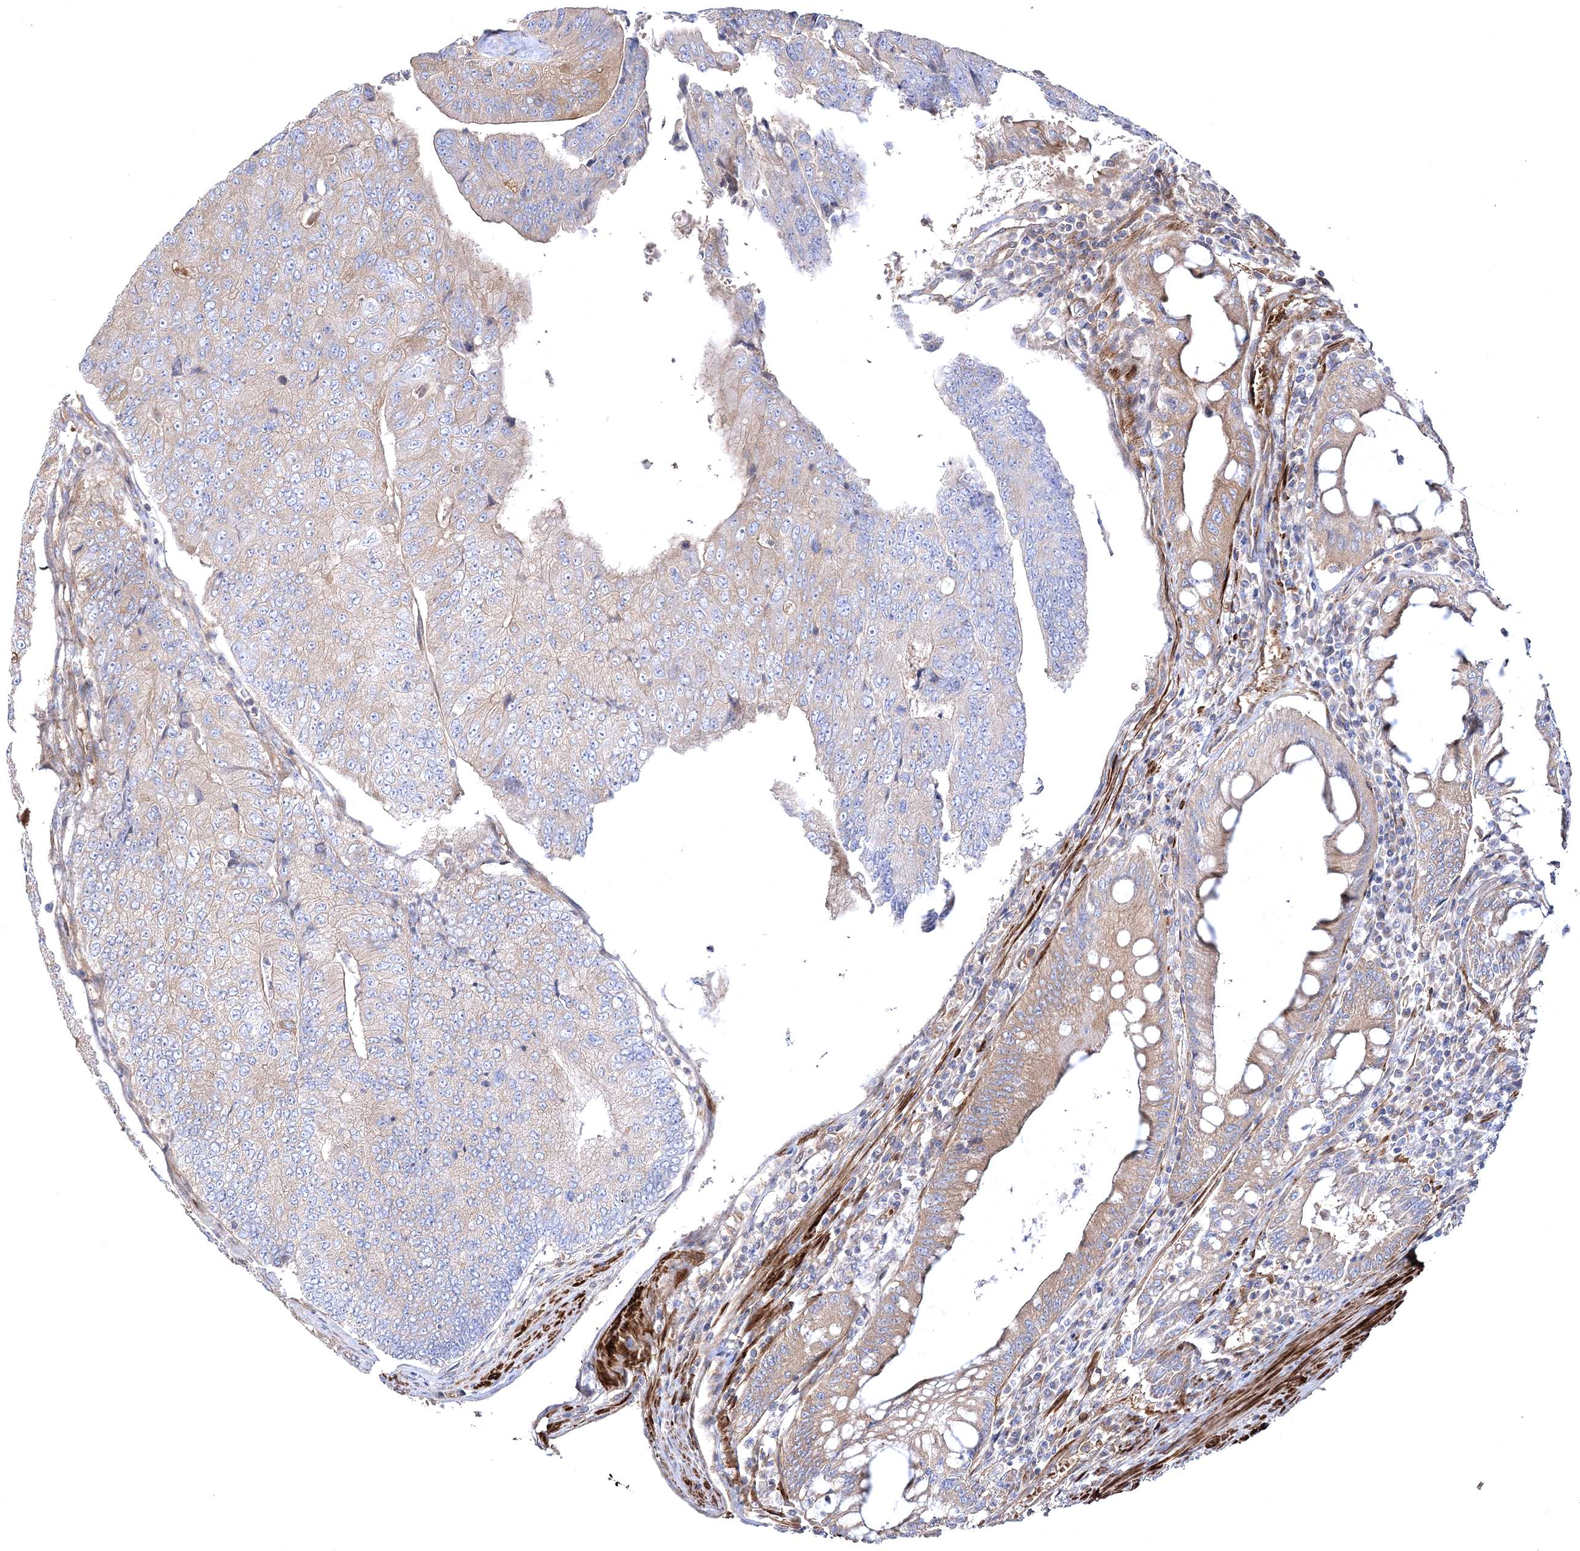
{"staining": {"intensity": "weak", "quantity": "<25%", "location": "cytoplasmic/membranous"}, "tissue": "colorectal cancer", "cell_type": "Tumor cells", "image_type": "cancer", "snomed": [{"axis": "morphology", "description": "Adenocarcinoma, NOS"}, {"axis": "topography", "description": "Colon"}], "caption": "Immunohistochemical staining of colorectal adenocarcinoma shows no significant positivity in tumor cells.", "gene": "ZSWIM6", "patient": {"sex": "female", "age": 67}}